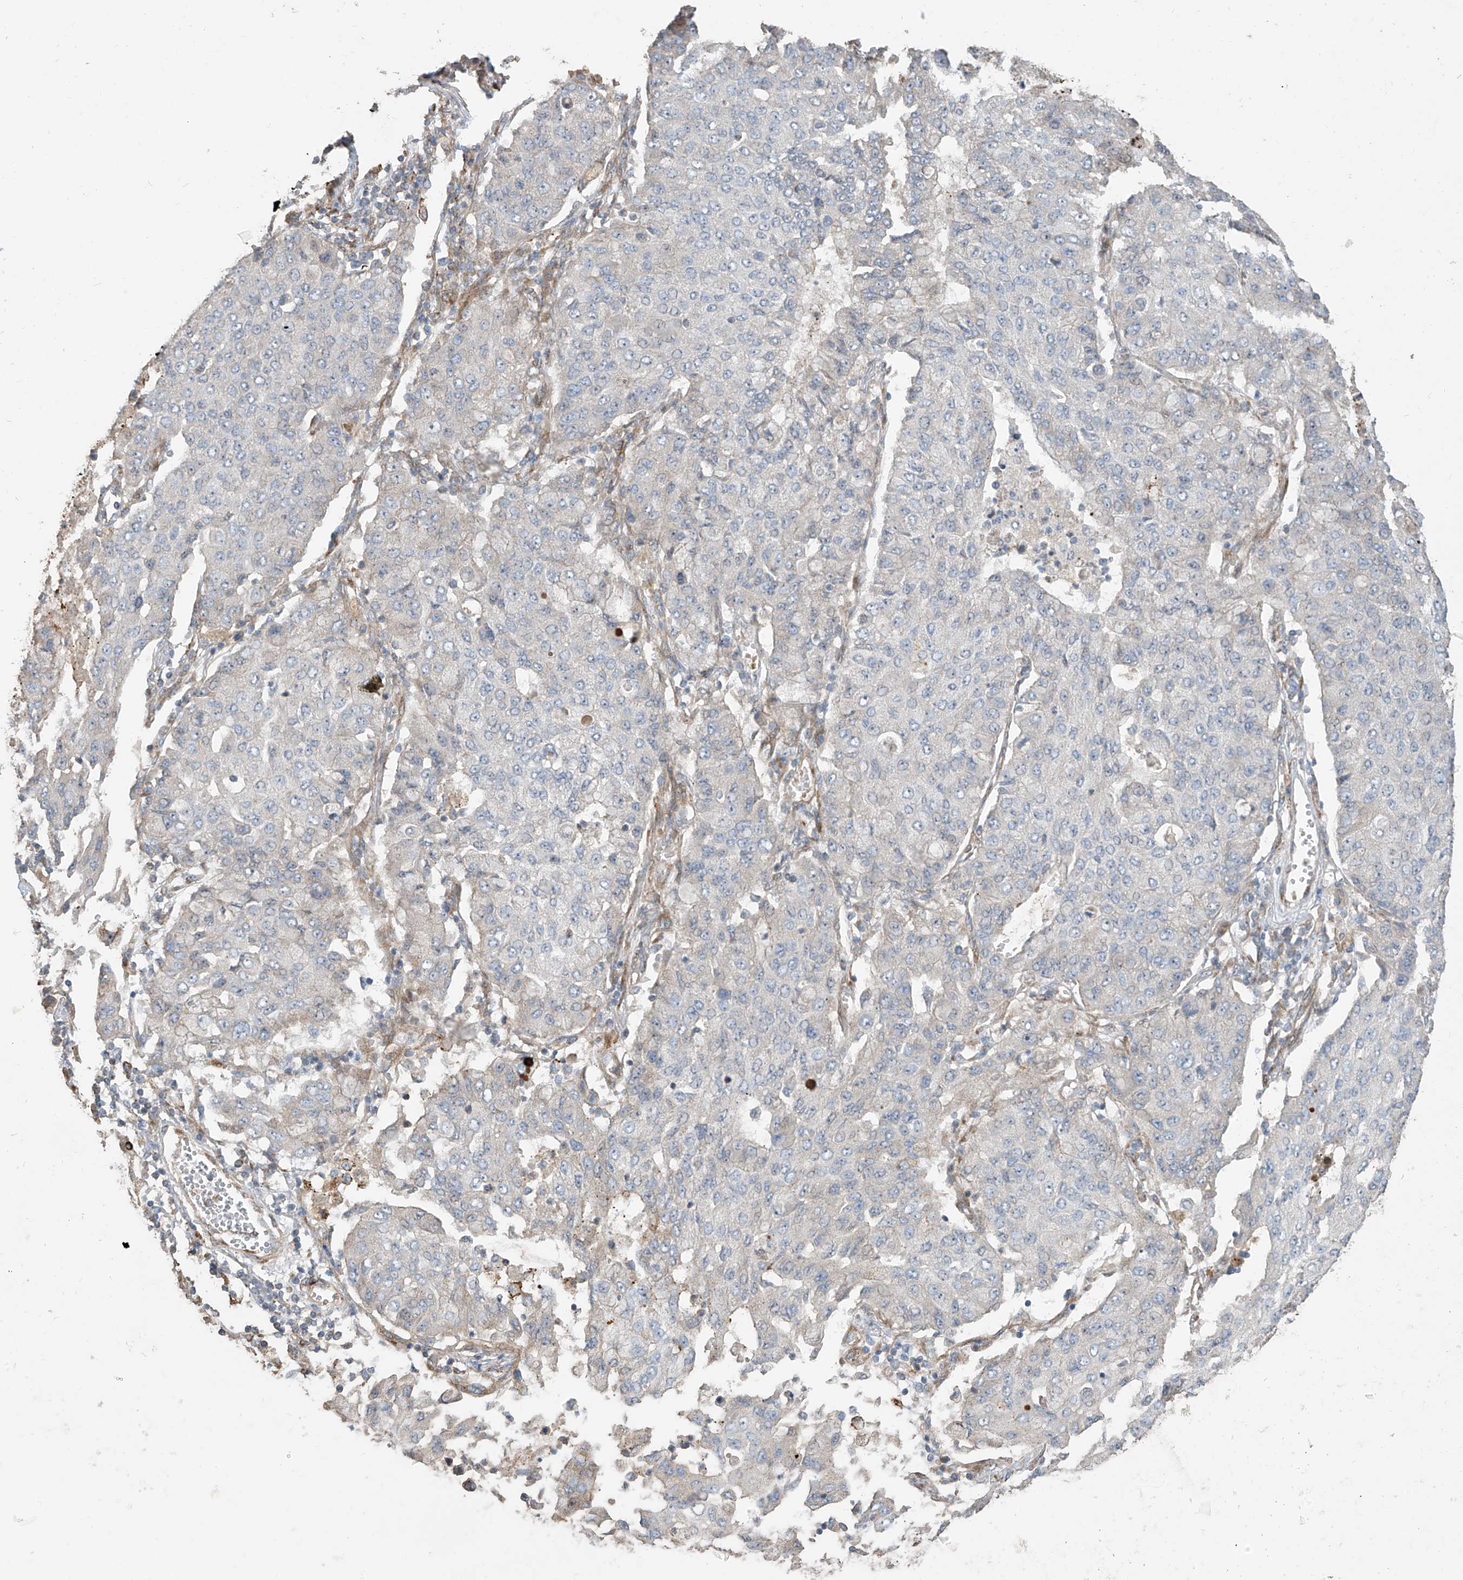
{"staining": {"intensity": "negative", "quantity": "none", "location": "none"}, "tissue": "lung cancer", "cell_type": "Tumor cells", "image_type": "cancer", "snomed": [{"axis": "morphology", "description": "Squamous cell carcinoma, NOS"}, {"axis": "topography", "description": "Lung"}], "caption": "The IHC histopathology image has no significant positivity in tumor cells of lung squamous cell carcinoma tissue. Brightfield microscopy of IHC stained with DAB (3,3'-diaminobenzidine) (brown) and hematoxylin (blue), captured at high magnification.", "gene": "ABTB1", "patient": {"sex": "male", "age": 74}}